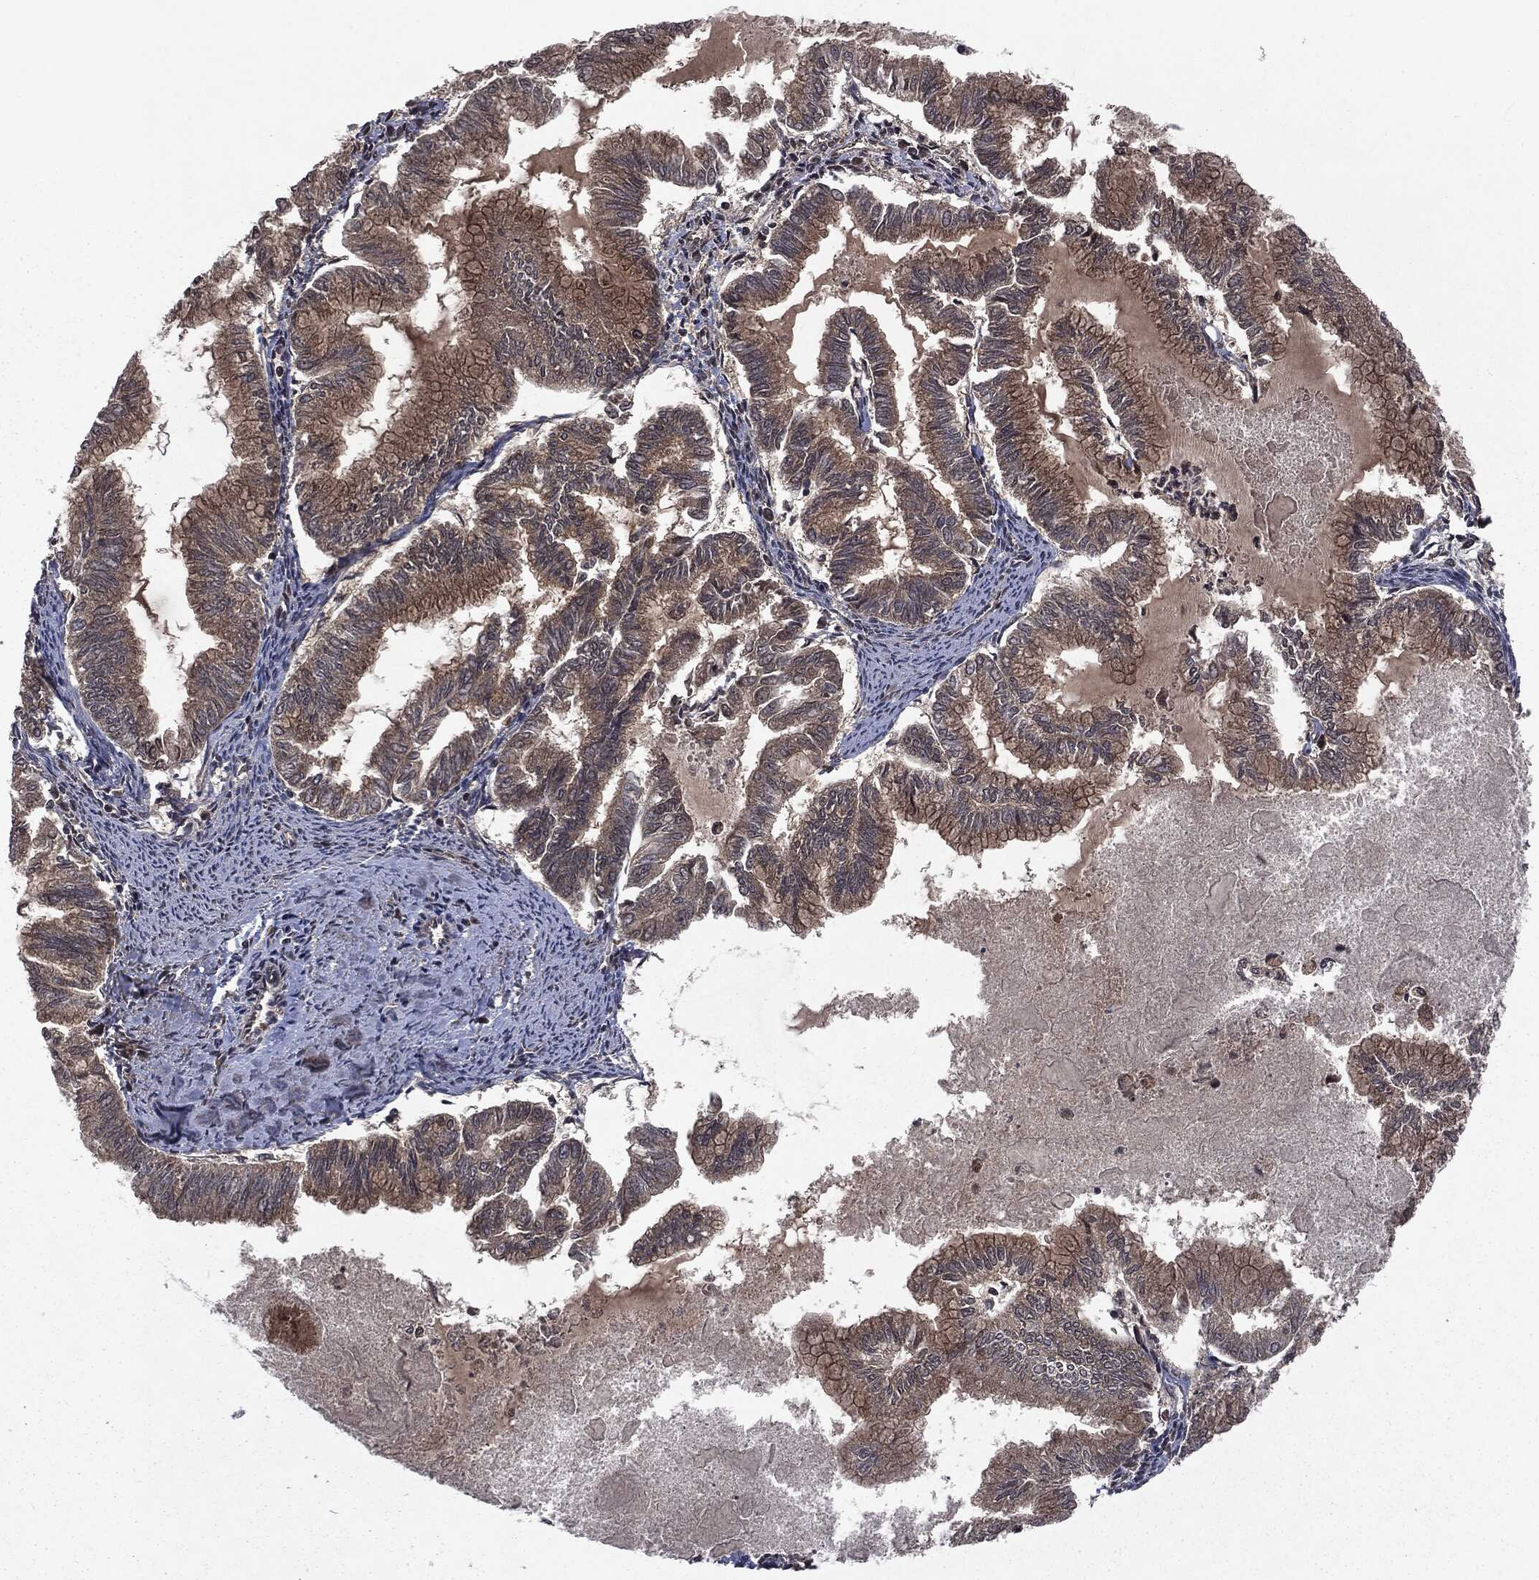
{"staining": {"intensity": "moderate", "quantity": "25%-75%", "location": "cytoplasmic/membranous"}, "tissue": "endometrial cancer", "cell_type": "Tumor cells", "image_type": "cancer", "snomed": [{"axis": "morphology", "description": "Adenocarcinoma, NOS"}, {"axis": "topography", "description": "Endometrium"}], "caption": "An image of endometrial cancer stained for a protein exhibits moderate cytoplasmic/membranous brown staining in tumor cells.", "gene": "STAU2", "patient": {"sex": "female", "age": 79}}